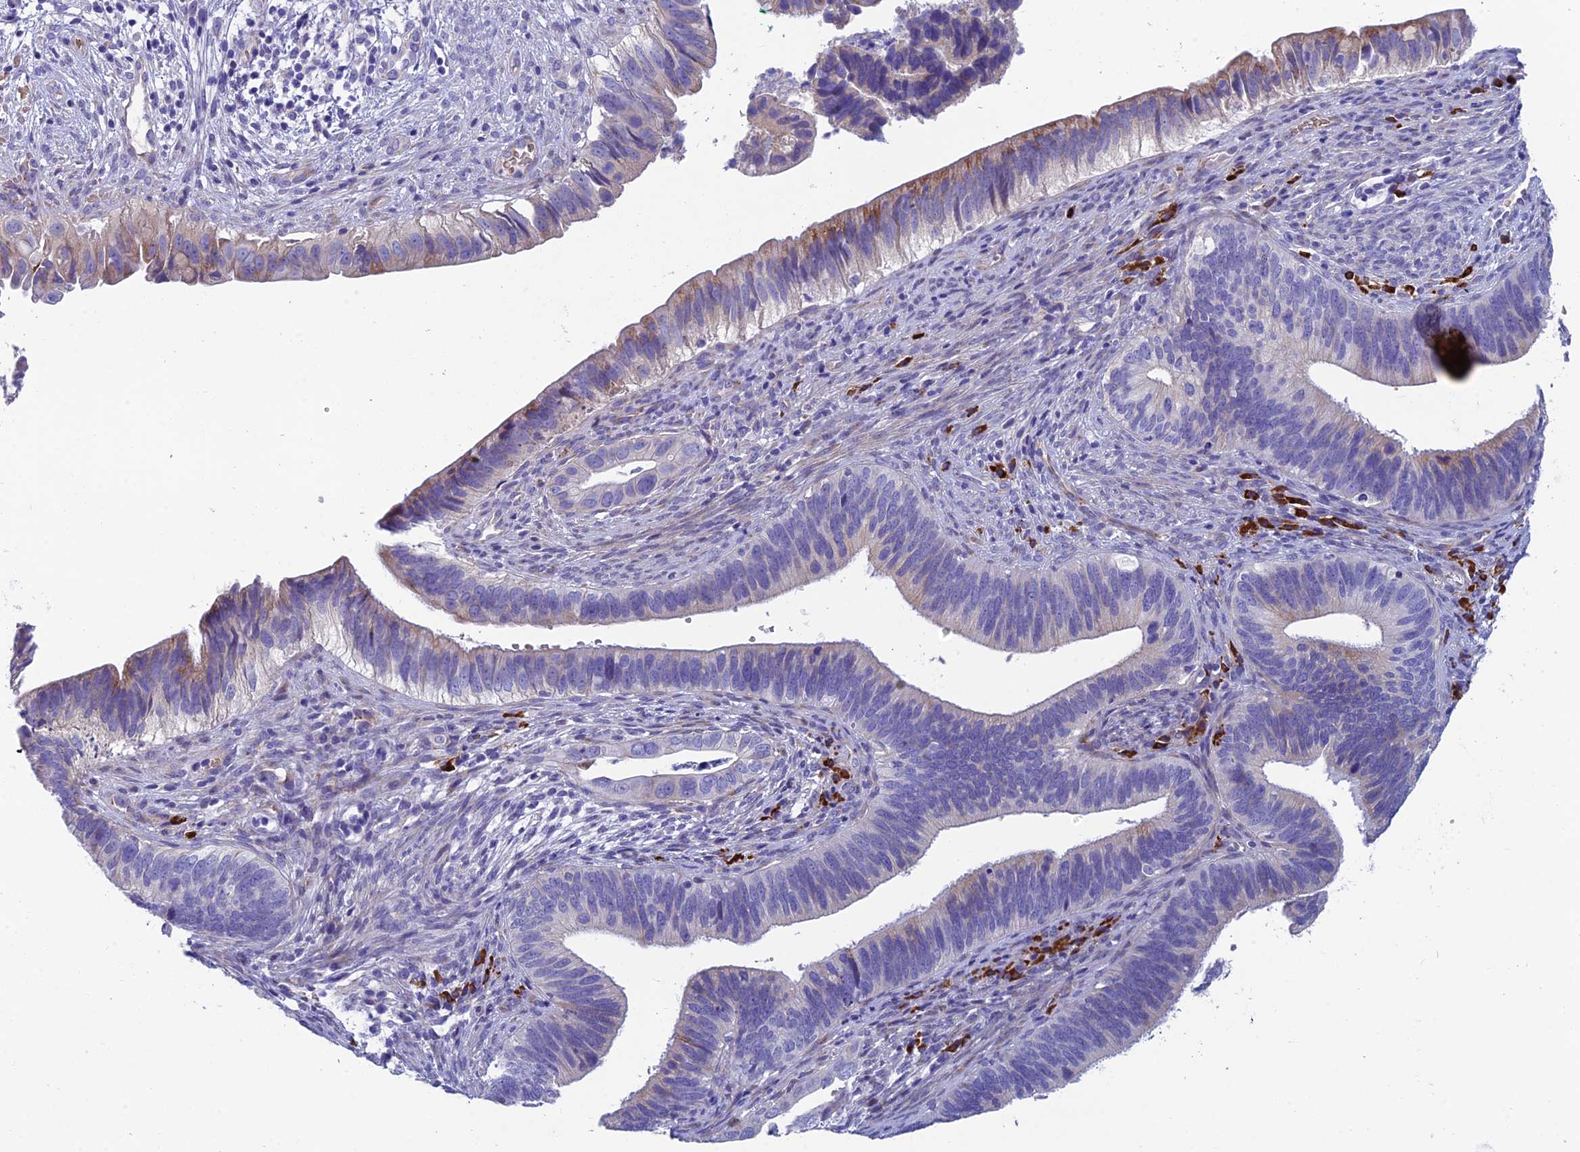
{"staining": {"intensity": "moderate", "quantity": "<25%", "location": "cytoplasmic/membranous"}, "tissue": "cervical cancer", "cell_type": "Tumor cells", "image_type": "cancer", "snomed": [{"axis": "morphology", "description": "Adenocarcinoma, NOS"}, {"axis": "topography", "description": "Cervix"}], "caption": "Immunohistochemical staining of human cervical cancer (adenocarcinoma) exhibits moderate cytoplasmic/membranous protein positivity in approximately <25% of tumor cells.", "gene": "MACIR", "patient": {"sex": "female", "age": 42}}